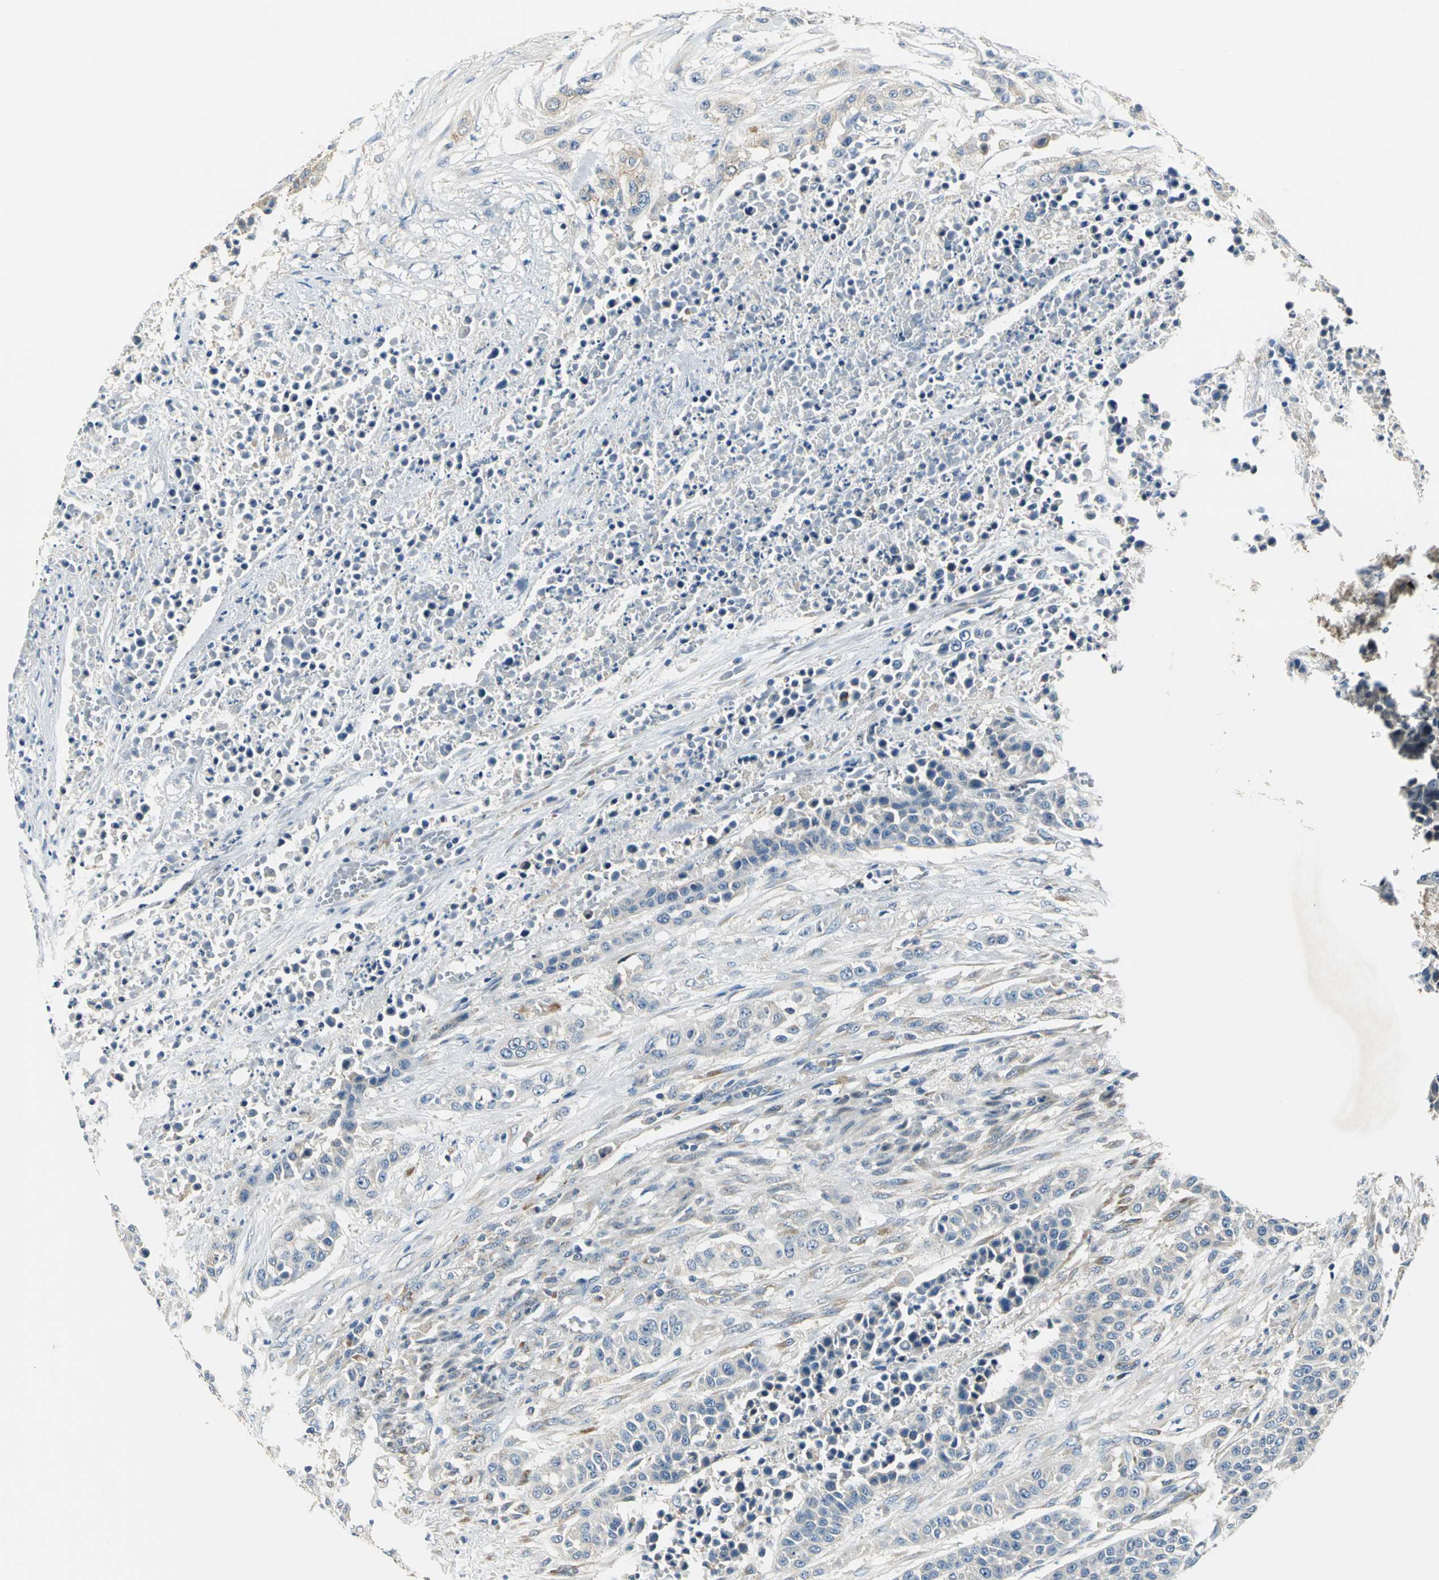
{"staining": {"intensity": "weak", "quantity": "25%-75%", "location": "cytoplasmic/membranous"}, "tissue": "urothelial cancer", "cell_type": "Tumor cells", "image_type": "cancer", "snomed": [{"axis": "morphology", "description": "Urothelial carcinoma, High grade"}, {"axis": "topography", "description": "Urinary bladder"}], "caption": "Immunohistochemistry (IHC) micrograph of neoplastic tissue: urothelial carcinoma (high-grade) stained using immunohistochemistry (IHC) shows low levels of weak protein expression localized specifically in the cytoplasmic/membranous of tumor cells, appearing as a cytoplasmic/membranous brown color.", "gene": "B3GNT2", "patient": {"sex": "male", "age": 74}}